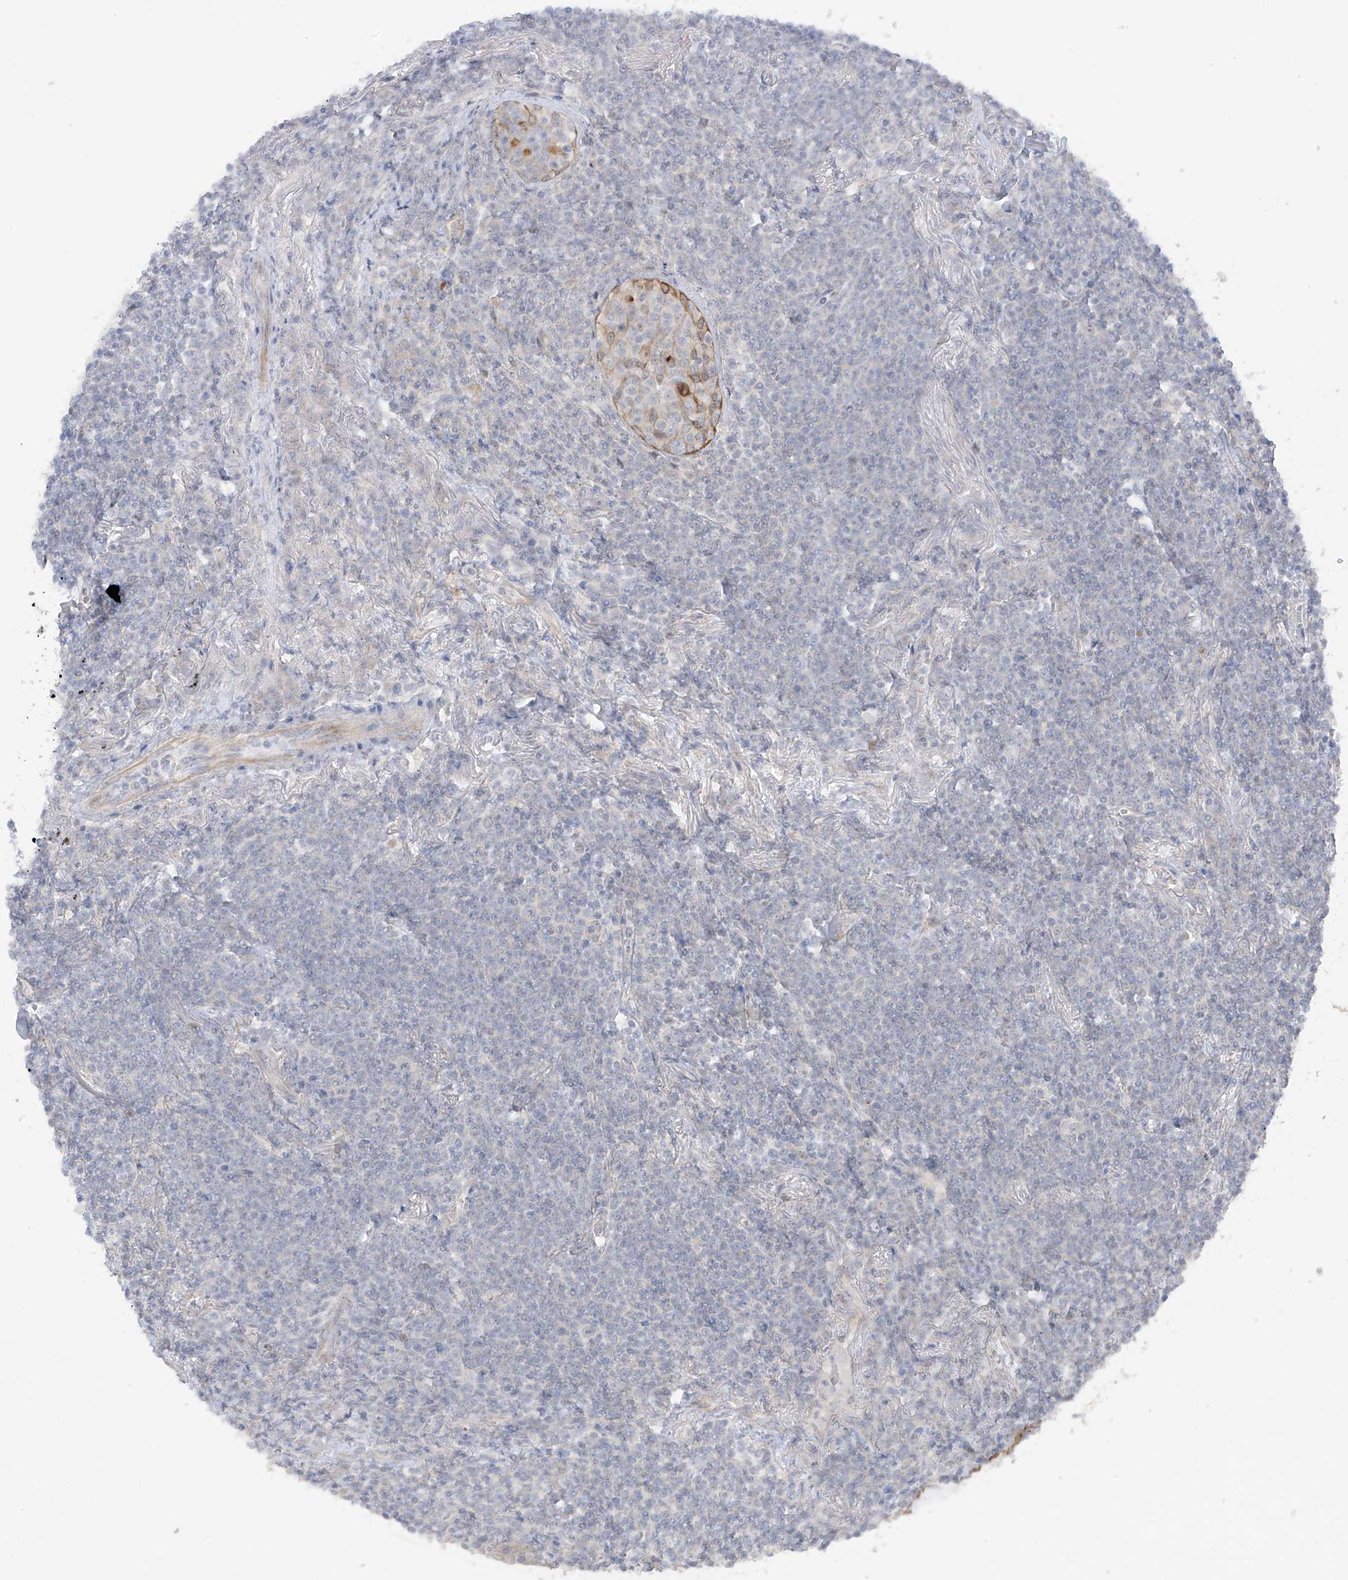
{"staining": {"intensity": "negative", "quantity": "none", "location": "none"}, "tissue": "lymphoma", "cell_type": "Tumor cells", "image_type": "cancer", "snomed": [{"axis": "morphology", "description": "Malignant lymphoma, non-Hodgkin's type, Low grade"}, {"axis": "topography", "description": "Lung"}], "caption": "An immunohistochemistry (IHC) photomicrograph of lymphoma is shown. There is no staining in tumor cells of lymphoma.", "gene": "EIPR1", "patient": {"sex": "female", "age": 71}}